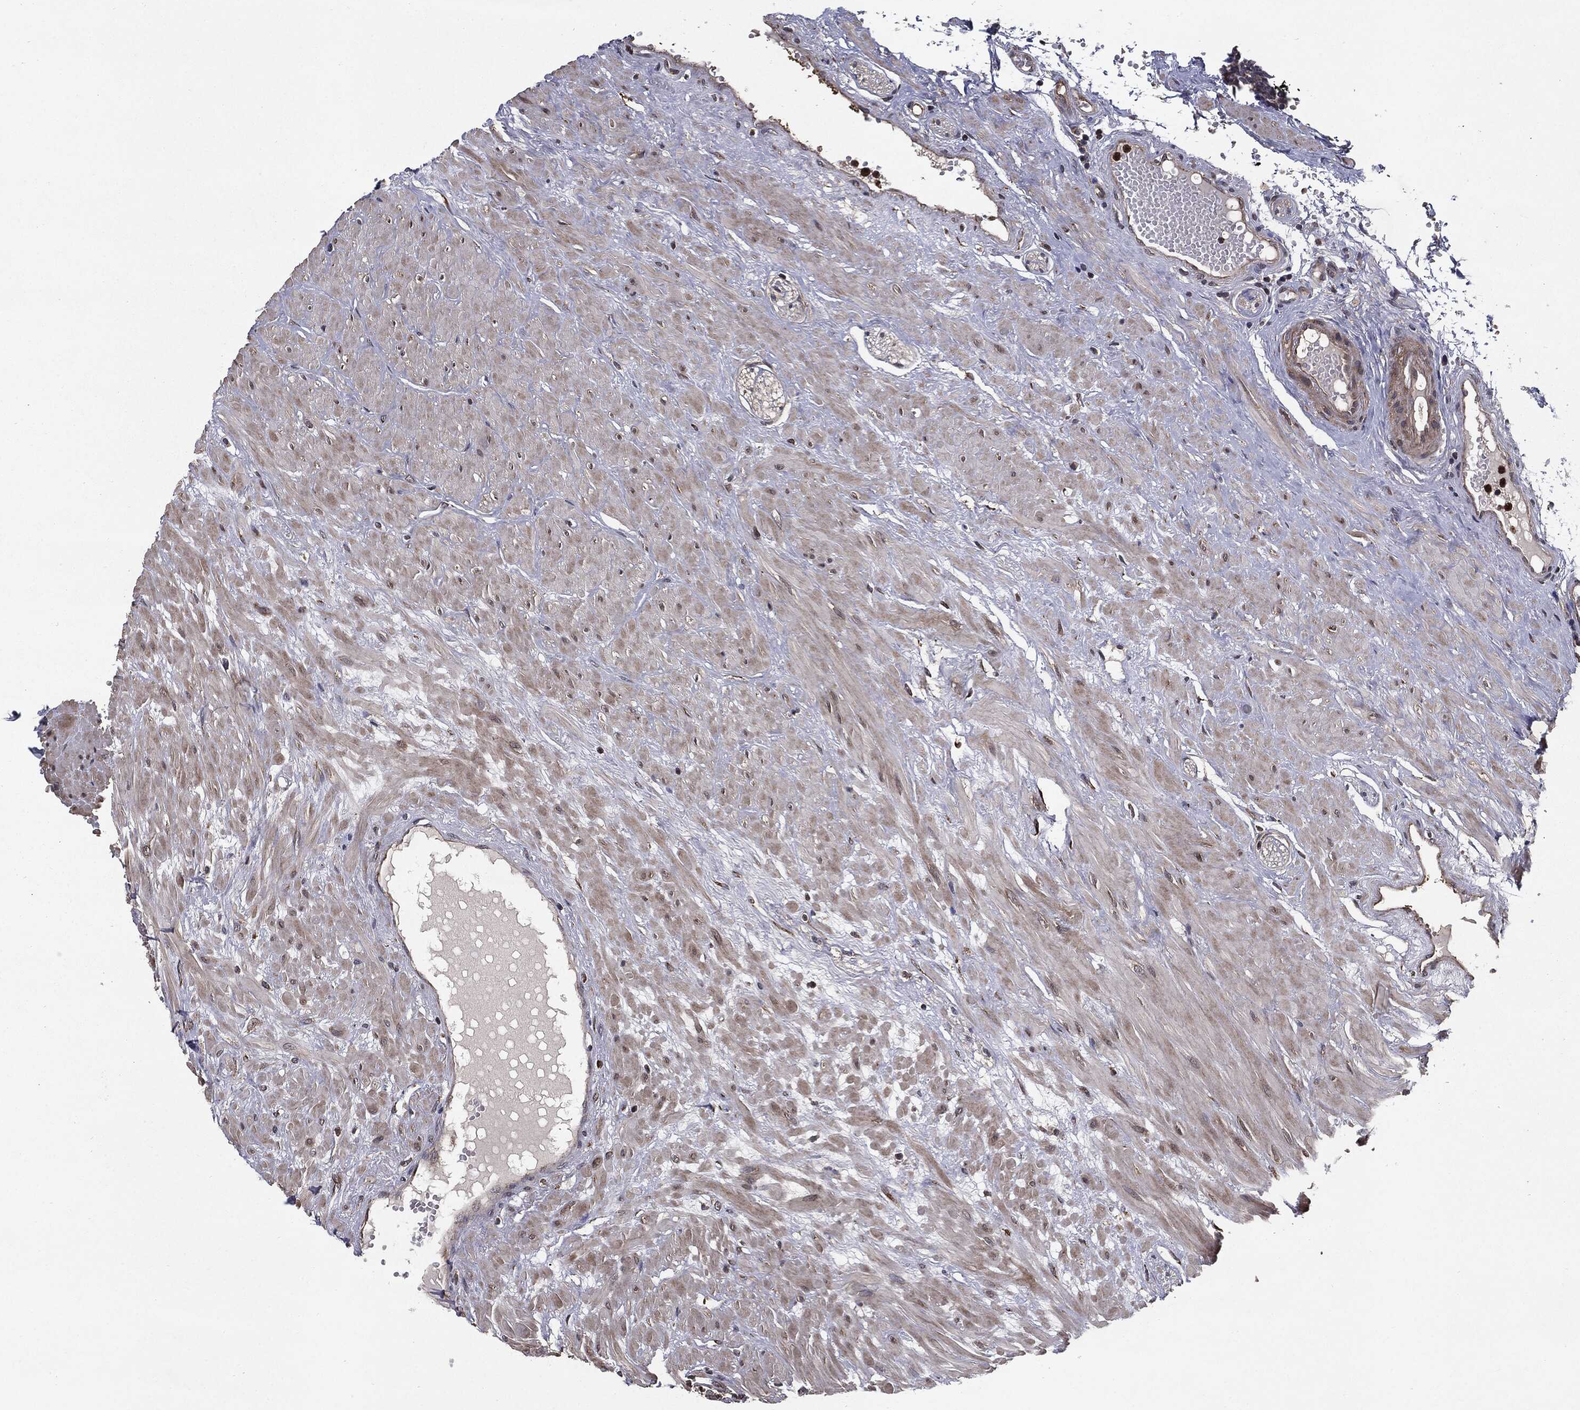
{"staining": {"intensity": "strong", "quantity": "25%-75%", "location": "cytoplasmic/membranous"}, "tissue": "prostate", "cell_type": "Glandular cells", "image_type": "normal", "snomed": [{"axis": "morphology", "description": "Normal tissue, NOS"}, {"axis": "topography", "description": "Prostate"}], "caption": "IHC micrograph of normal prostate: human prostate stained using immunohistochemistry (IHC) demonstrates high levels of strong protein expression localized specifically in the cytoplasmic/membranous of glandular cells, appearing as a cytoplasmic/membranous brown color.", "gene": "HDAC5", "patient": {"sex": "male", "age": 64}}